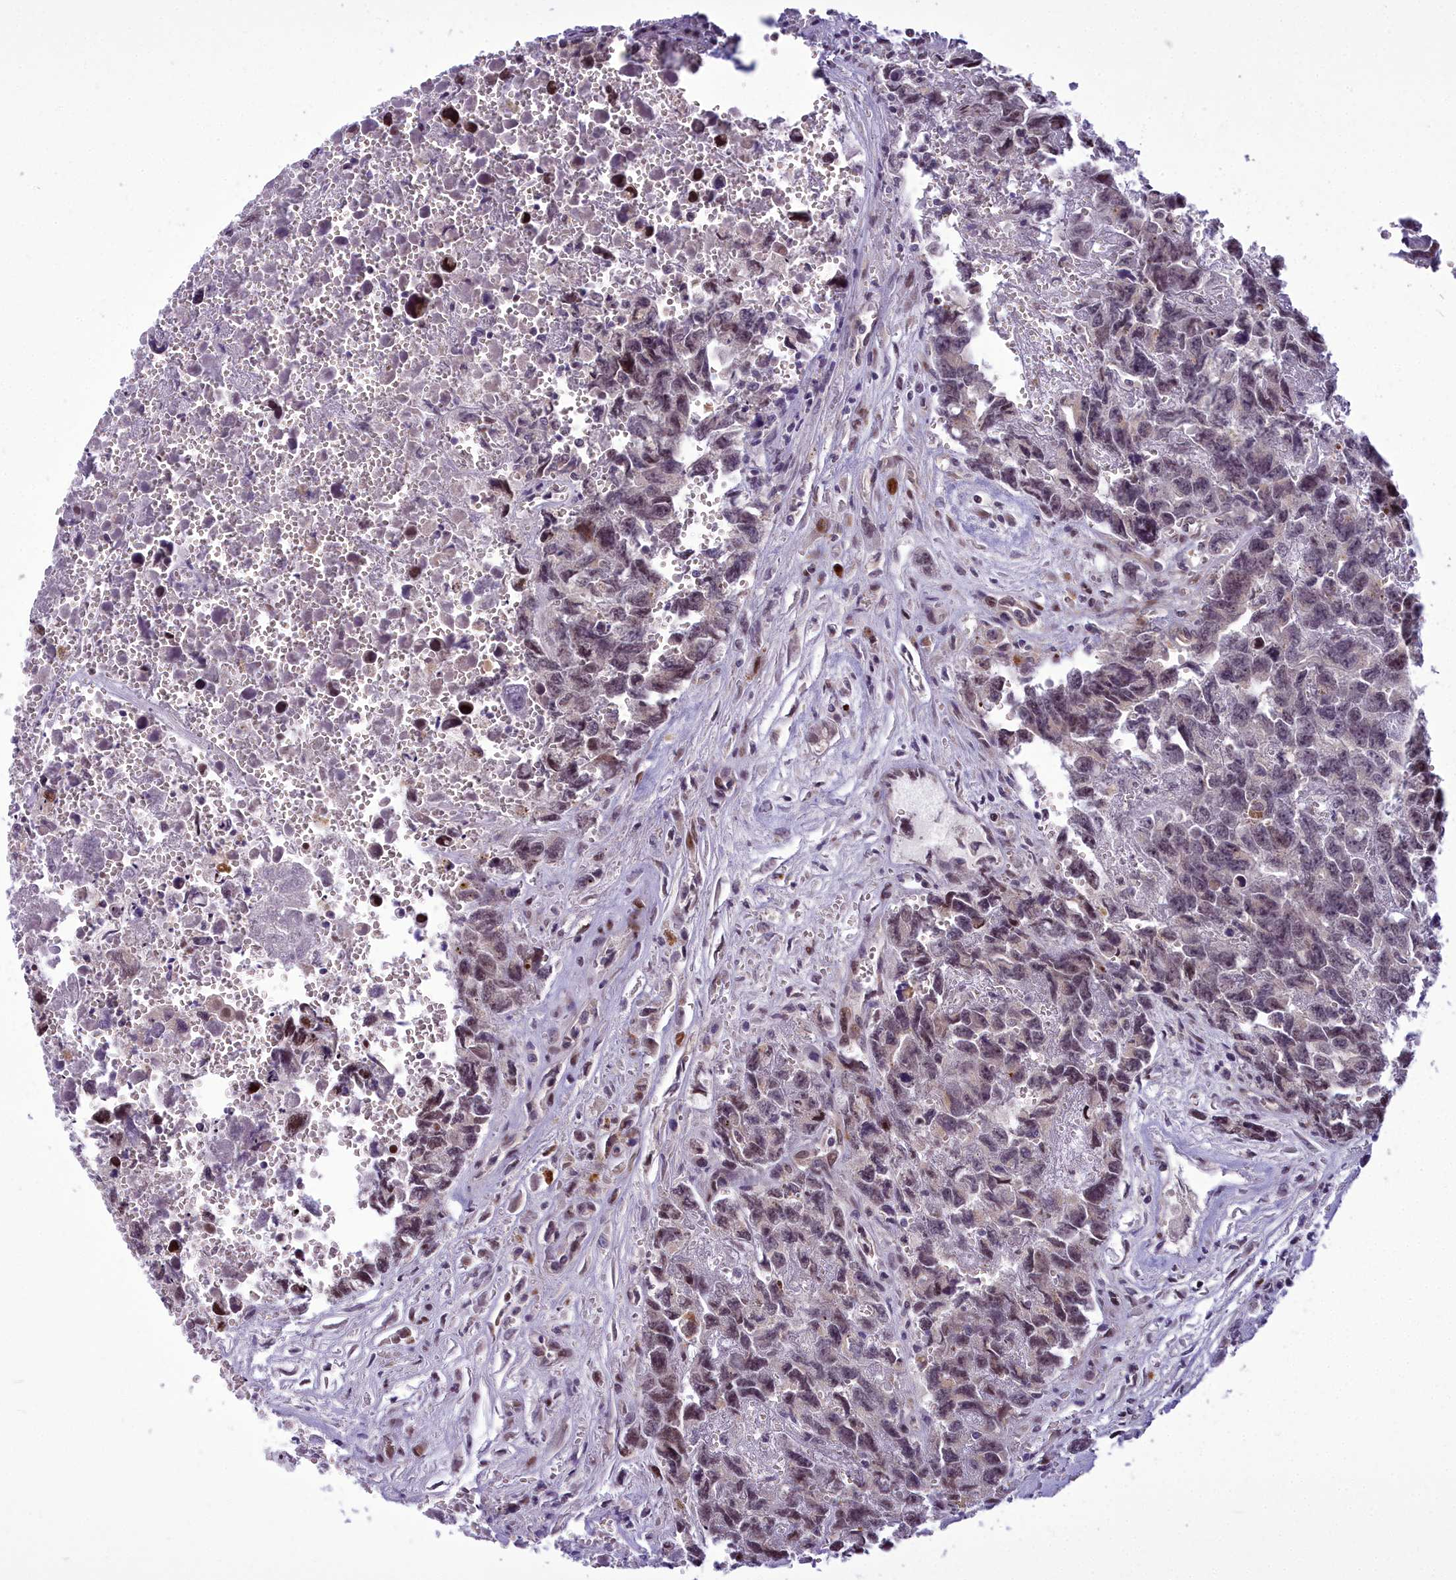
{"staining": {"intensity": "weak", "quantity": "25%-75%", "location": "nuclear"}, "tissue": "testis cancer", "cell_type": "Tumor cells", "image_type": "cancer", "snomed": [{"axis": "morphology", "description": "Carcinoma, Embryonal, NOS"}, {"axis": "topography", "description": "Testis"}], "caption": "Testis cancer (embryonal carcinoma) stained with a brown dye demonstrates weak nuclear positive positivity in about 25%-75% of tumor cells.", "gene": "AP1M1", "patient": {"sex": "male", "age": 31}}